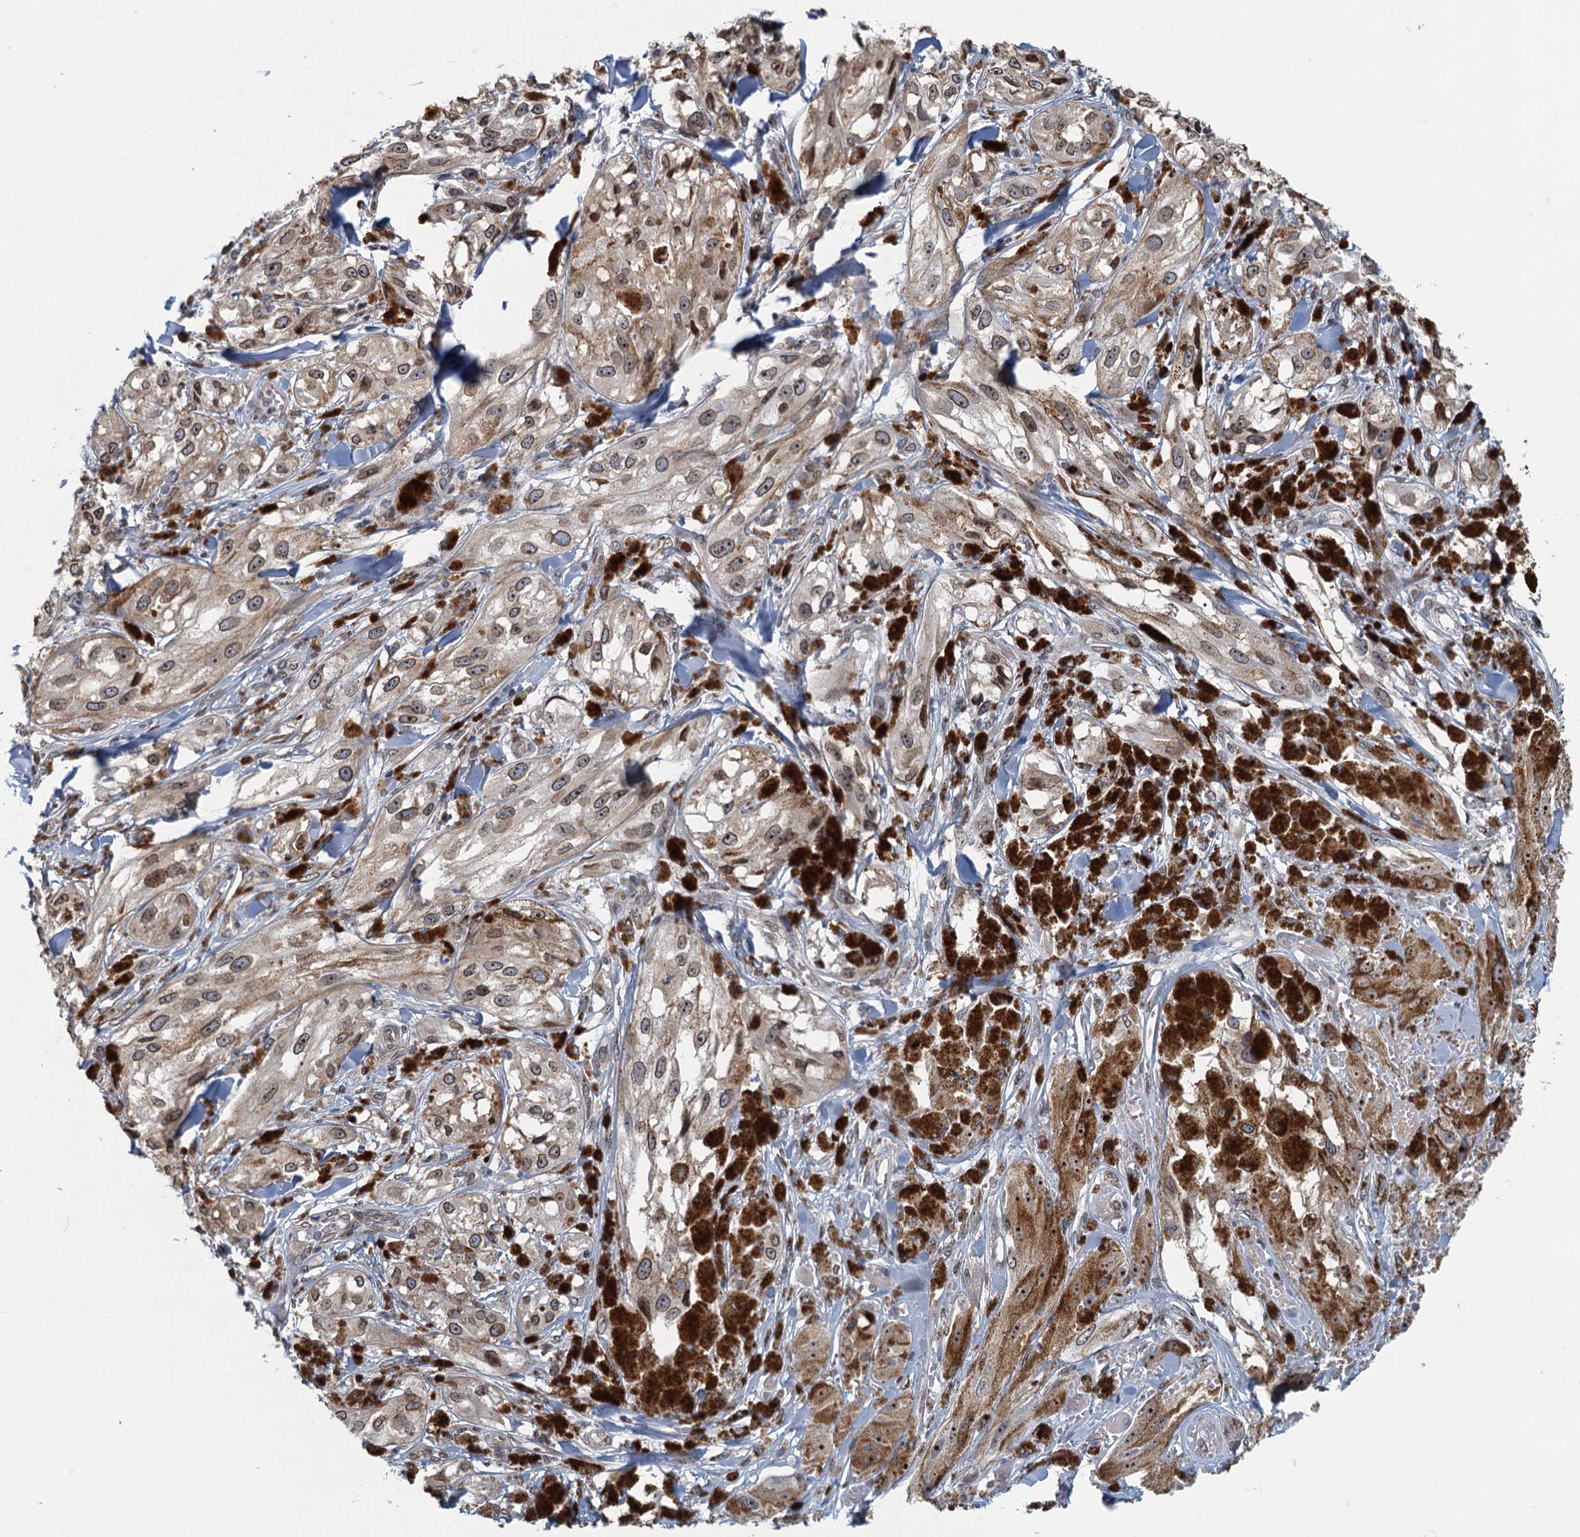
{"staining": {"intensity": "moderate", "quantity": ">75%", "location": "cytoplasmic/membranous,nuclear"}, "tissue": "melanoma", "cell_type": "Tumor cells", "image_type": "cancer", "snomed": [{"axis": "morphology", "description": "Malignant melanoma, NOS"}, {"axis": "topography", "description": "Skin"}], "caption": "Protein expression analysis of melanoma demonstrates moderate cytoplasmic/membranous and nuclear positivity in about >75% of tumor cells. The staining is performed using DAB brown chromogen to label protein expression. The nuclei are counter-stained blue using hematoxylin.", "gene": "CCDC34", "patient": {"sex": "male", "age": 88}}